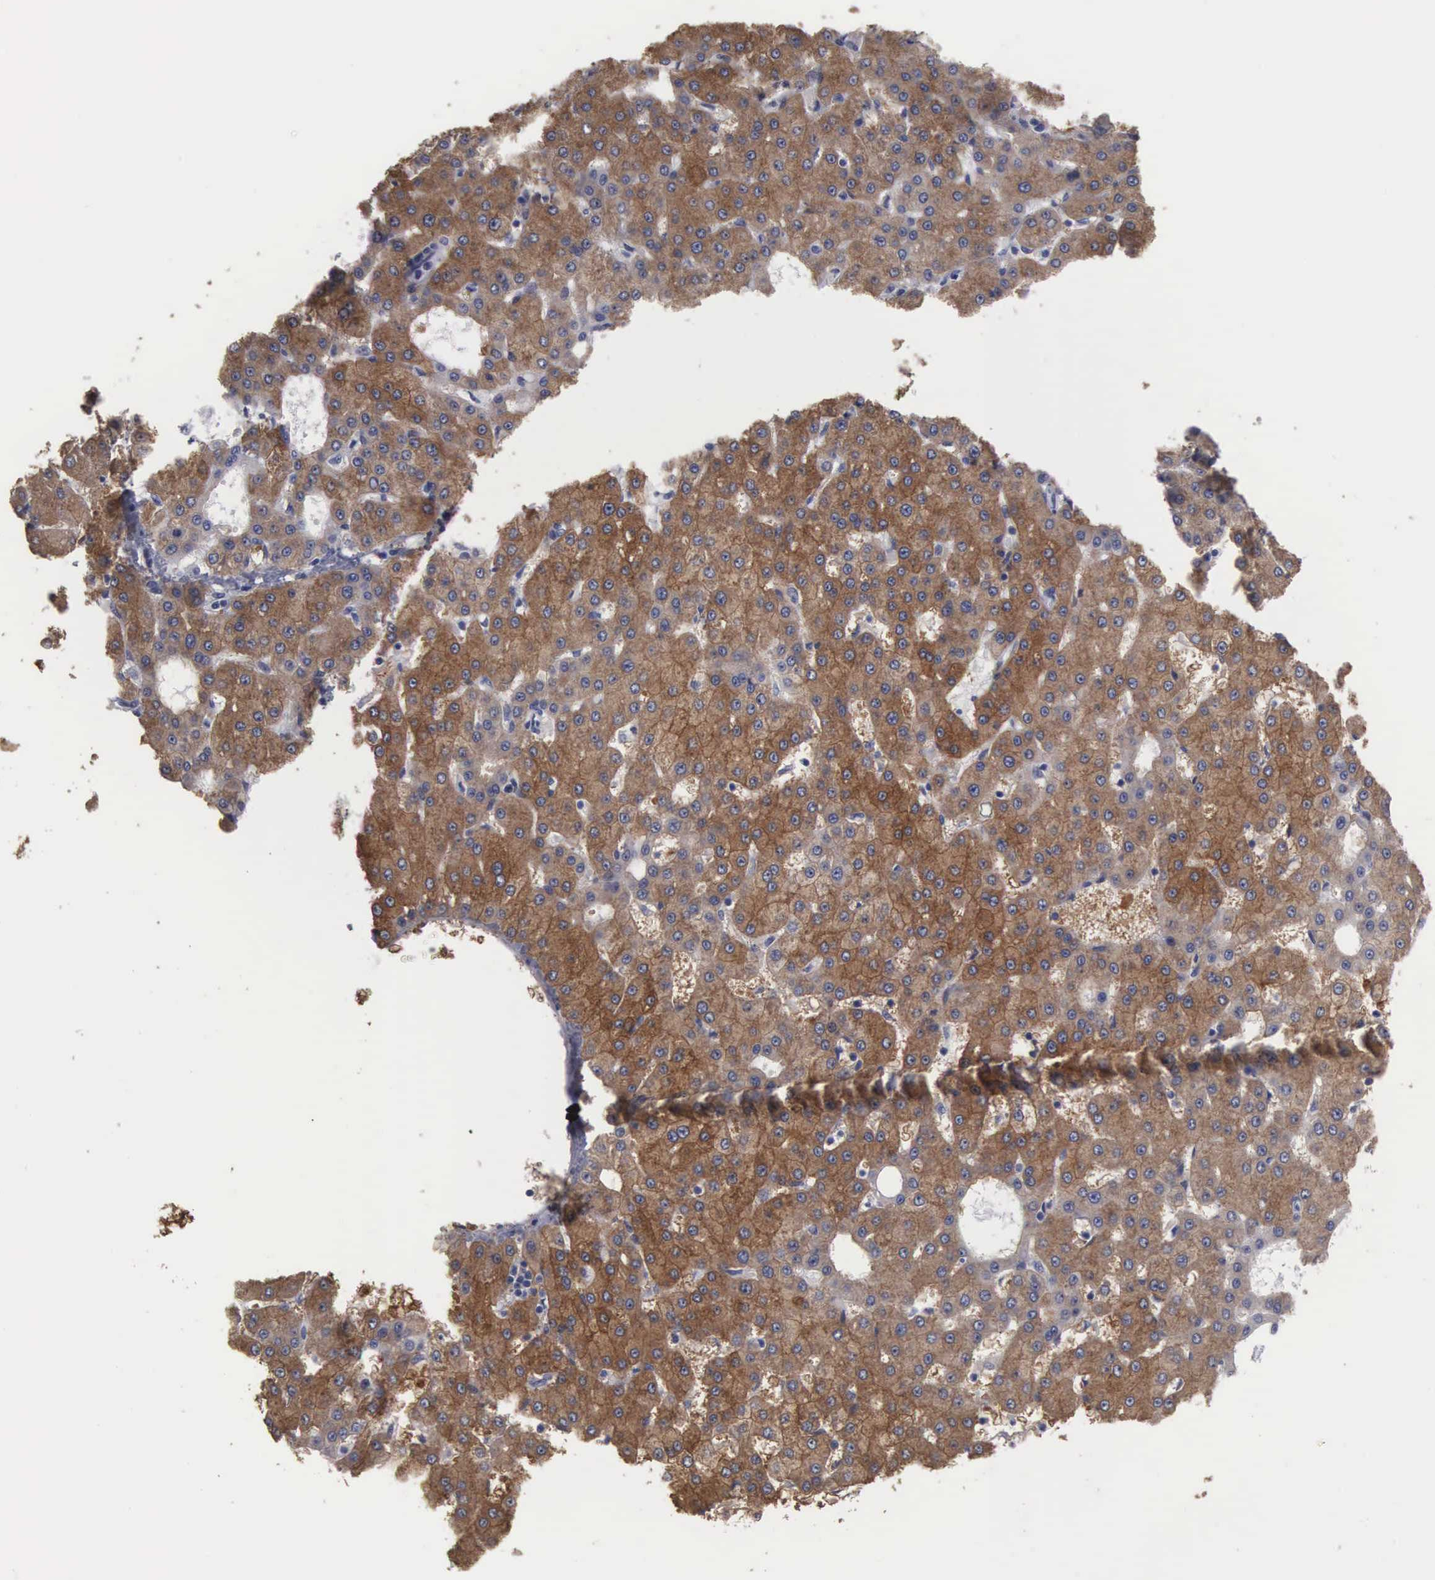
{"staining": {"intensity": "moderate", "quantity": "25%-75%", "location": "cytoplasmic/membranous"}, "tissue": "liver cancer", "cell_type": "Tumor cells", "image_type": "cancer", "snomed": [{"axis": "morphology", "description": "Carcinoma, Hepatocellular, NOS"}, {"axis": "topography", "description": "Liver"}], "caption": "Liver hepatocellular carcinoma stained with immunohistochemistry demonstrates moderate cytoplasmic/membranous expression in about 25%-75% of tumor cells.", "gene": "UPB1", "patient": {"sex": "male", "age": 47}}